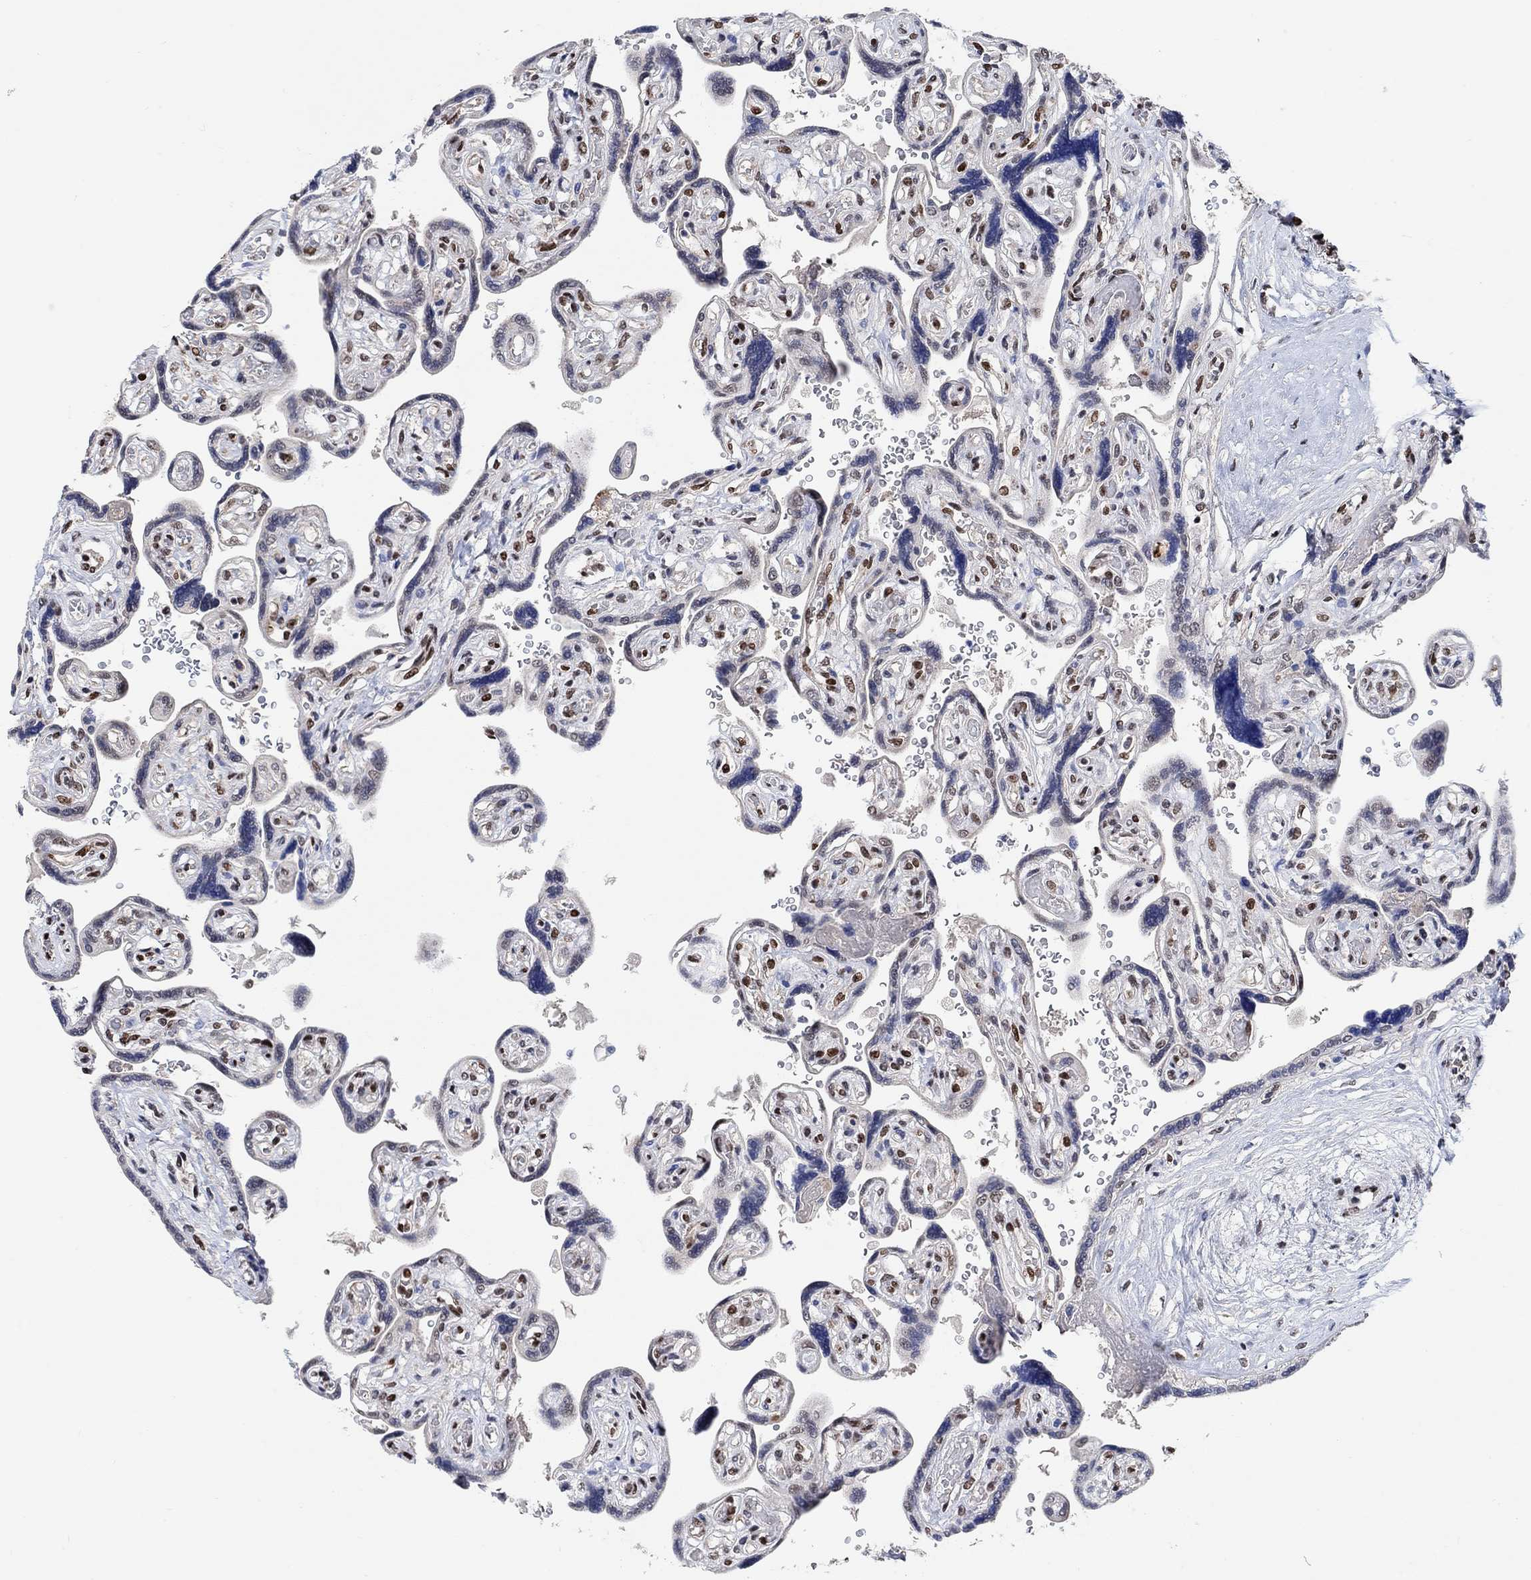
{"staining": {"intensity": "strong", "quantity": ">75%", "location": "nuclear"}, "tissue": "placenta", "cell_type": "Decidual cells", "image_type": "normal", "snomed": [{"axis": "morphology", "description": "Normal tissue, NOS"}, {"axis": "topography", "description": "Placenta"}], "caption": "The immunohistochemical stain shows strong nuclear positivity in decidual cells of benign placenta.", "gene": "USP39", "patient": {"sex": "female", "age": 32}}